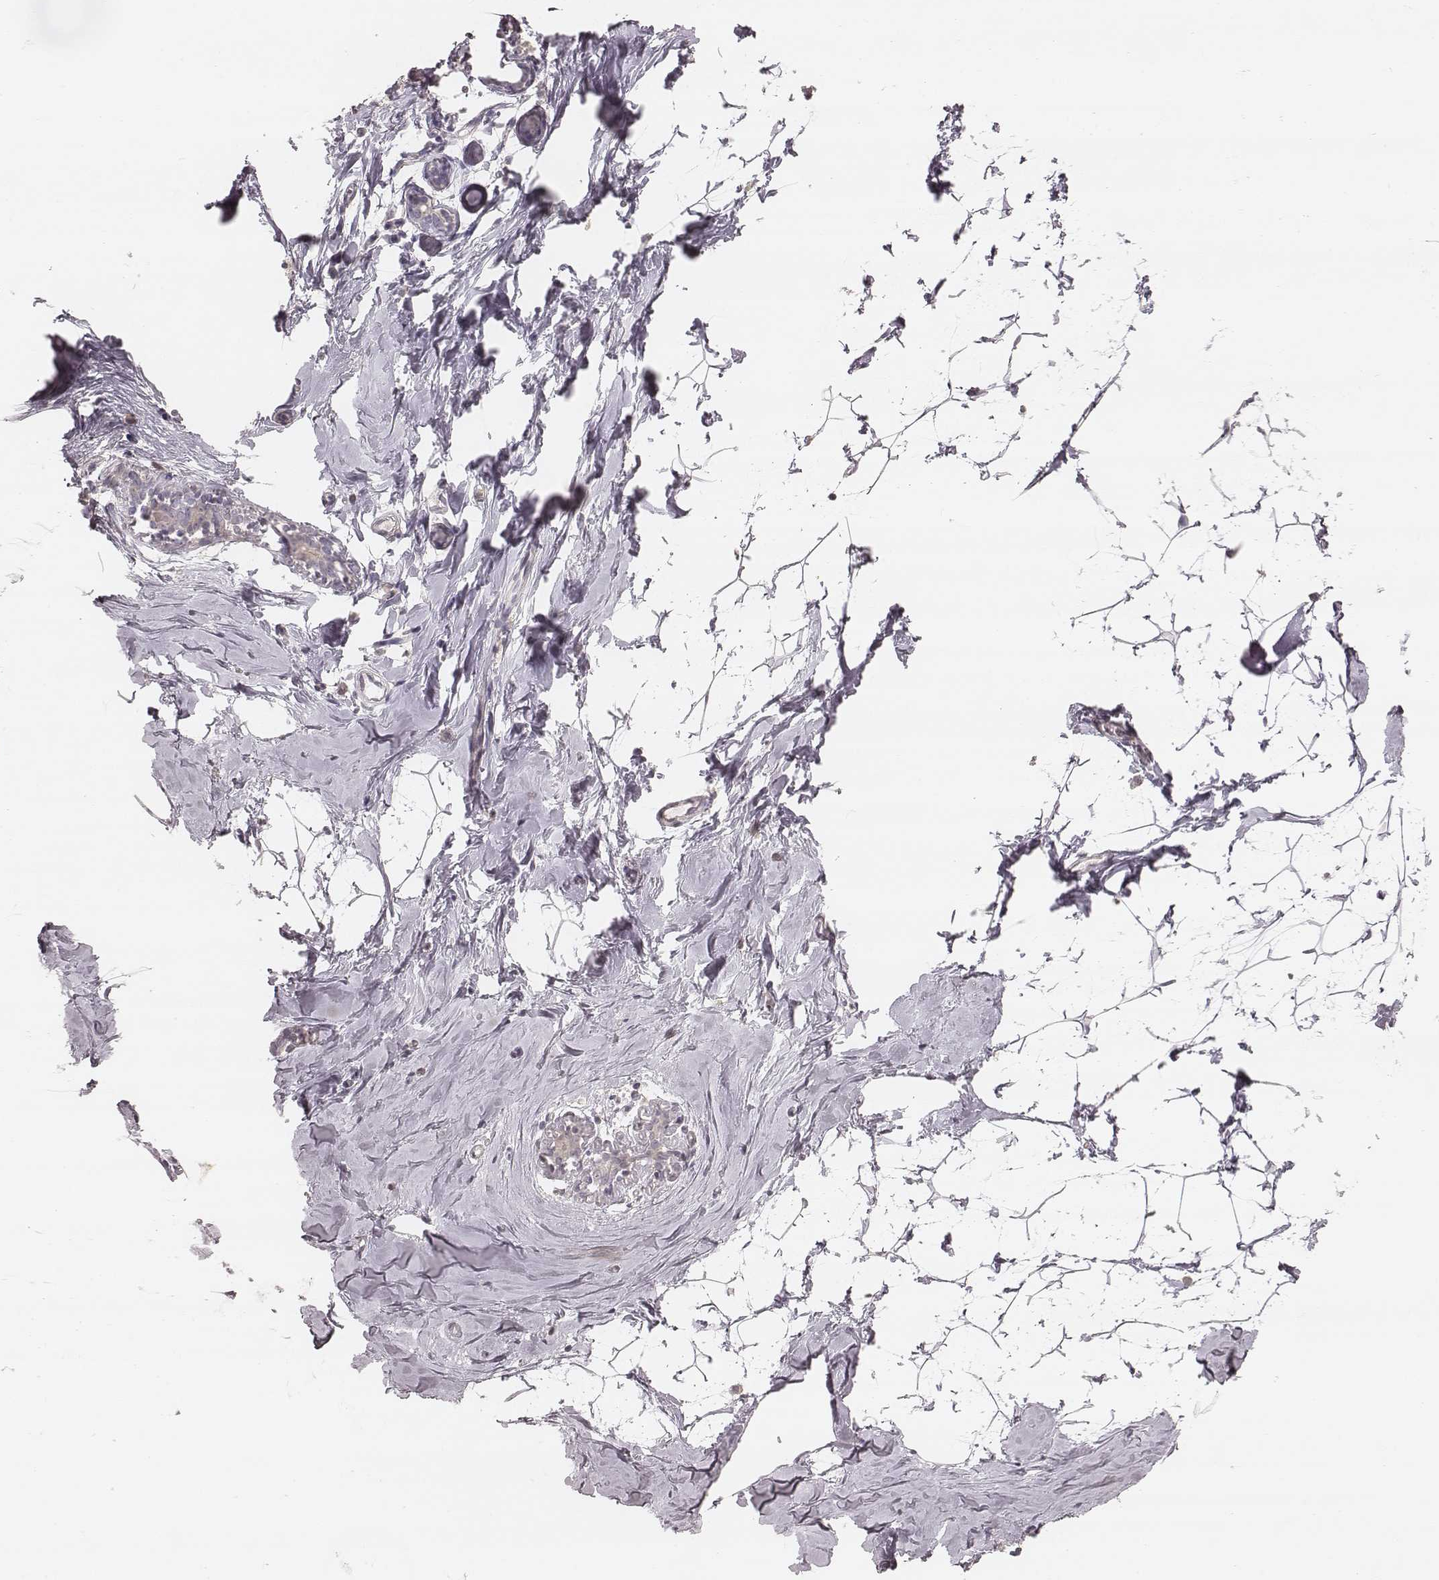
{"staining": {"intensity": "negative", "quantity": "none", "location": "none"}, "tissue": "breast", "cell_type": "Adipocytes", "image_type": "normal", "snomed": [{"axis": "morphology", "description": "Normal tissue, NOS"}, {"axis": "topography", "description": "Breast"}], "caption": "Micrograph shows no significant protein staining in adipocytes of benign breast.", "gene": "LY6K", "patient": {"sex": "female", "age": 32}}